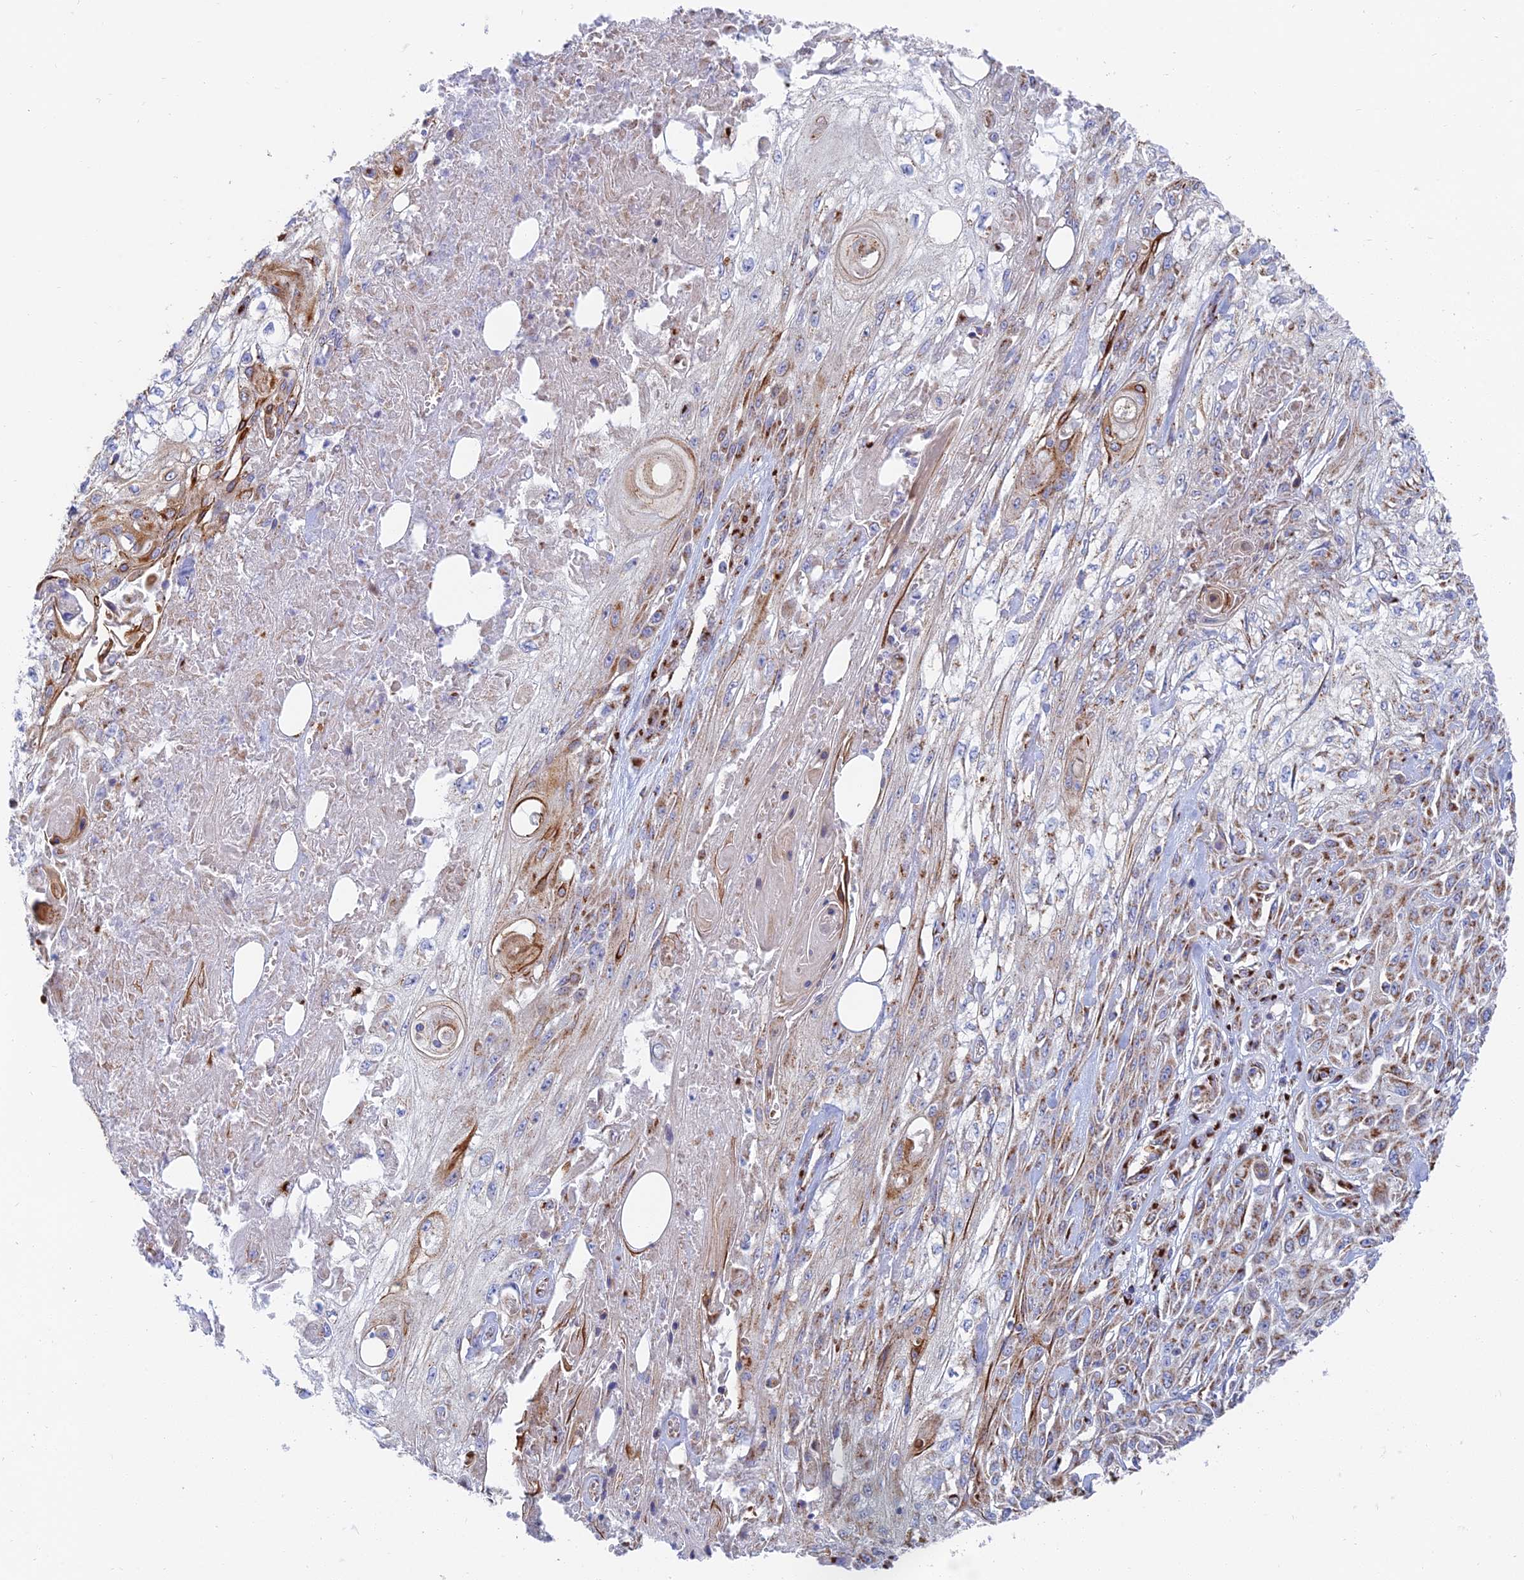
{"staining": {"intensity": "moderate", "quantity": "25%-75%", "location": "cytoplasmic/membranous"}, "tissue": "skin cancer", "cell_type": "Tumor cells", "image_type": "cancer", "snomed": [{"axis": "morphology", "description": "Squamous cell carcinoma, NOS"}, {"axis": "morphology", "description": "Squamous cell carcinoma, metastatic, NOS"}, {"axis": "topography", "description": "Skin"}, {"axis": "topography", "description": "Lymph node"}], "caption": "Tumor cells exhibit moderate cytoplasmic/membranous expression in about 25%-75% of cells in skin cancer. The staining was performed using DAB (3,3'-diaminobenzidine) to visualize the protein expression in brown, while the nuclei were stained in blue with hematoxylin (Magnification: 20x).", "gene": "HS2ST1", "patient": {"sex": "male", "age": 75}}